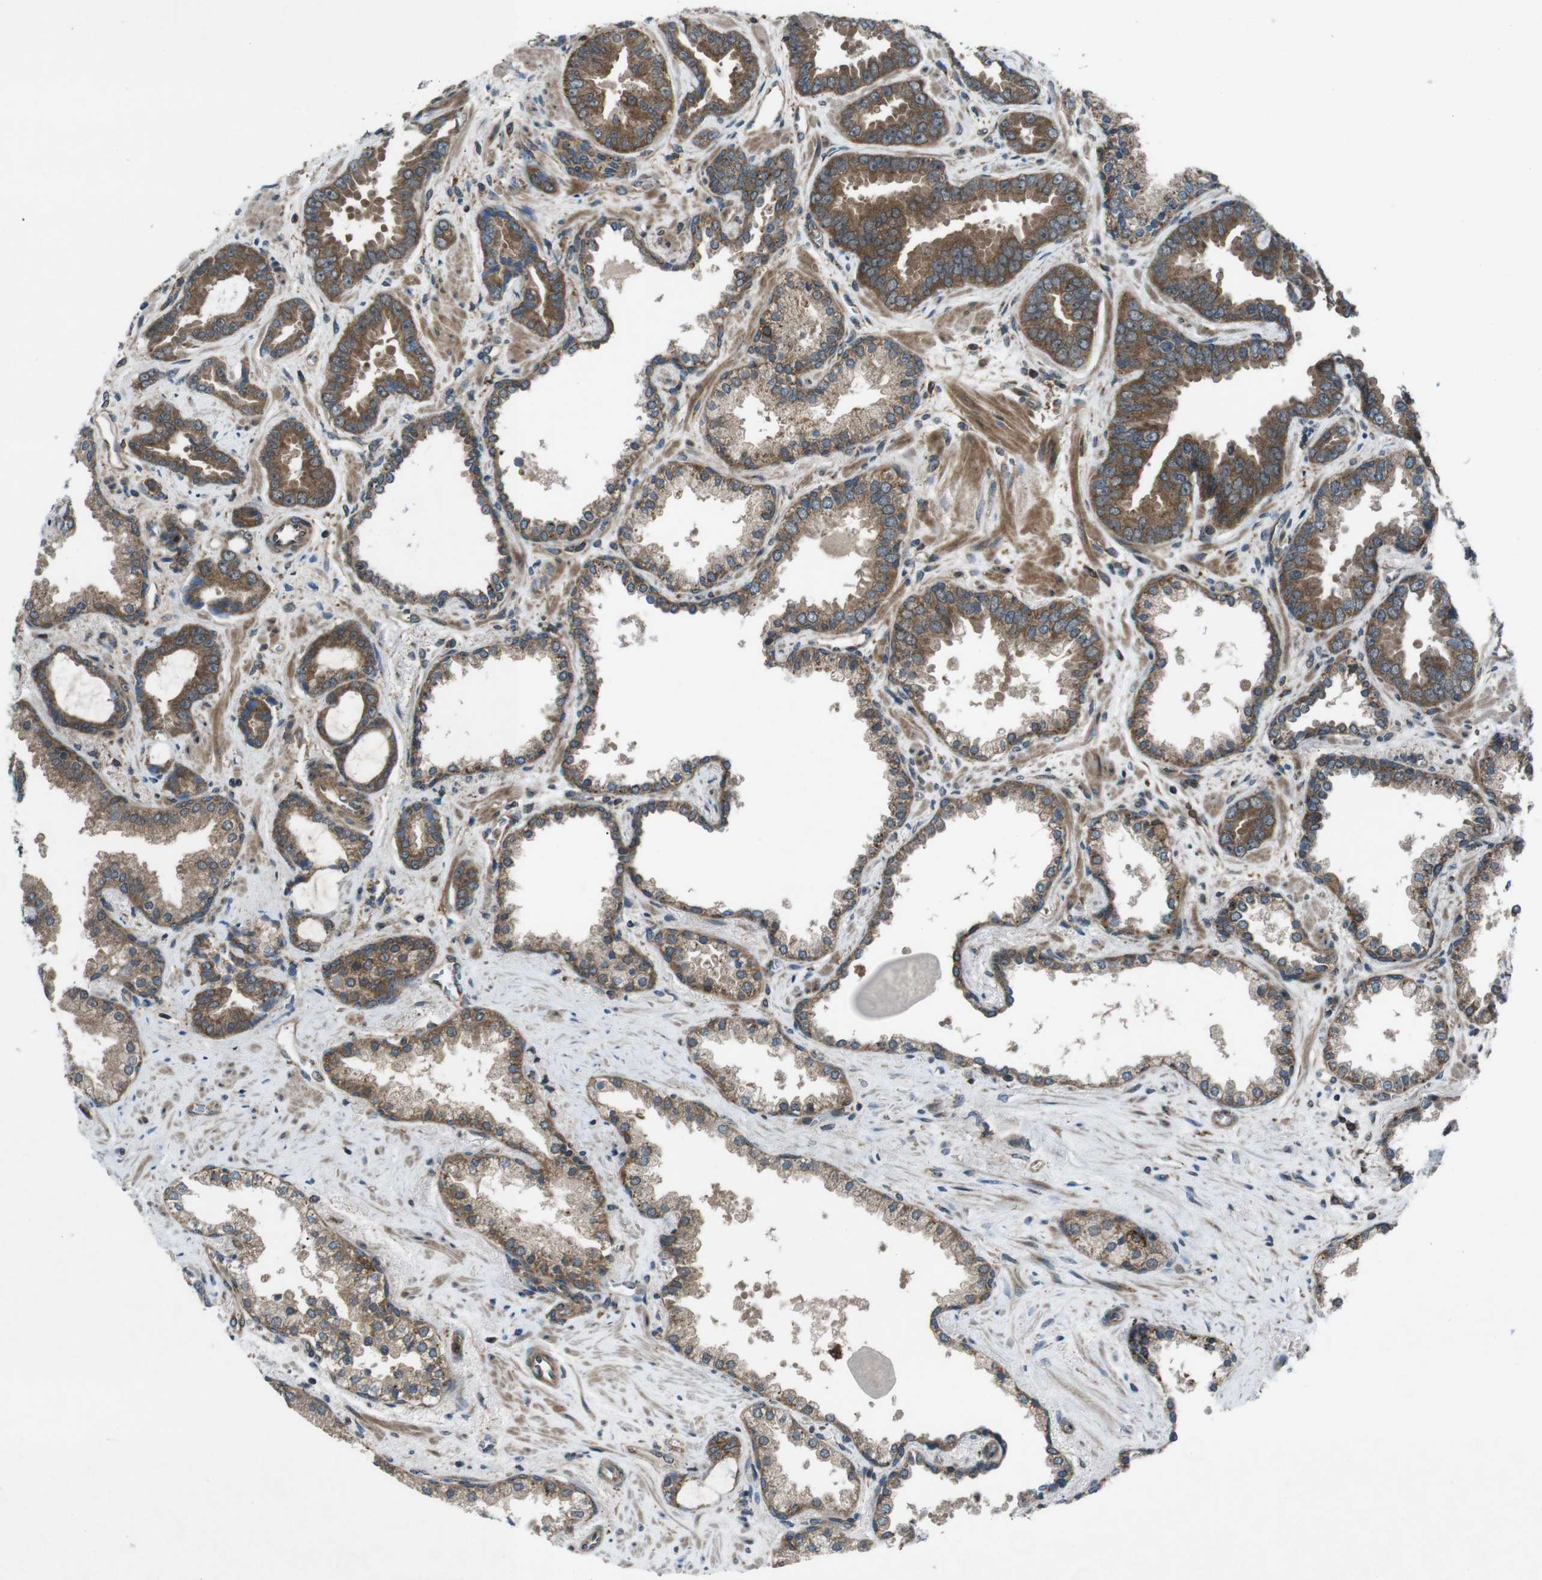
{"staining": {"intensity": "moderate", "quantity": ">75%", "location": "cytoplasmic/membranous"}, "tissue": "prostate cancer", "cell_type": "Tumor cells", "image_type": "cancer", "snomed": [{"axis": "morphology", "description": "Adenocarcinoma, Low grade"}, {"axis": "topography", "description": "Prostate"}], "caption": "Prostate cancer (adenocarcinoma (low-grade)) stained with a brown dye reveals moderate cytoplasmic/membranous positive expression in about >75% of tumor cells.", "gene": "SLC27A4", "patient": {"sex": "male", "age": 60}}